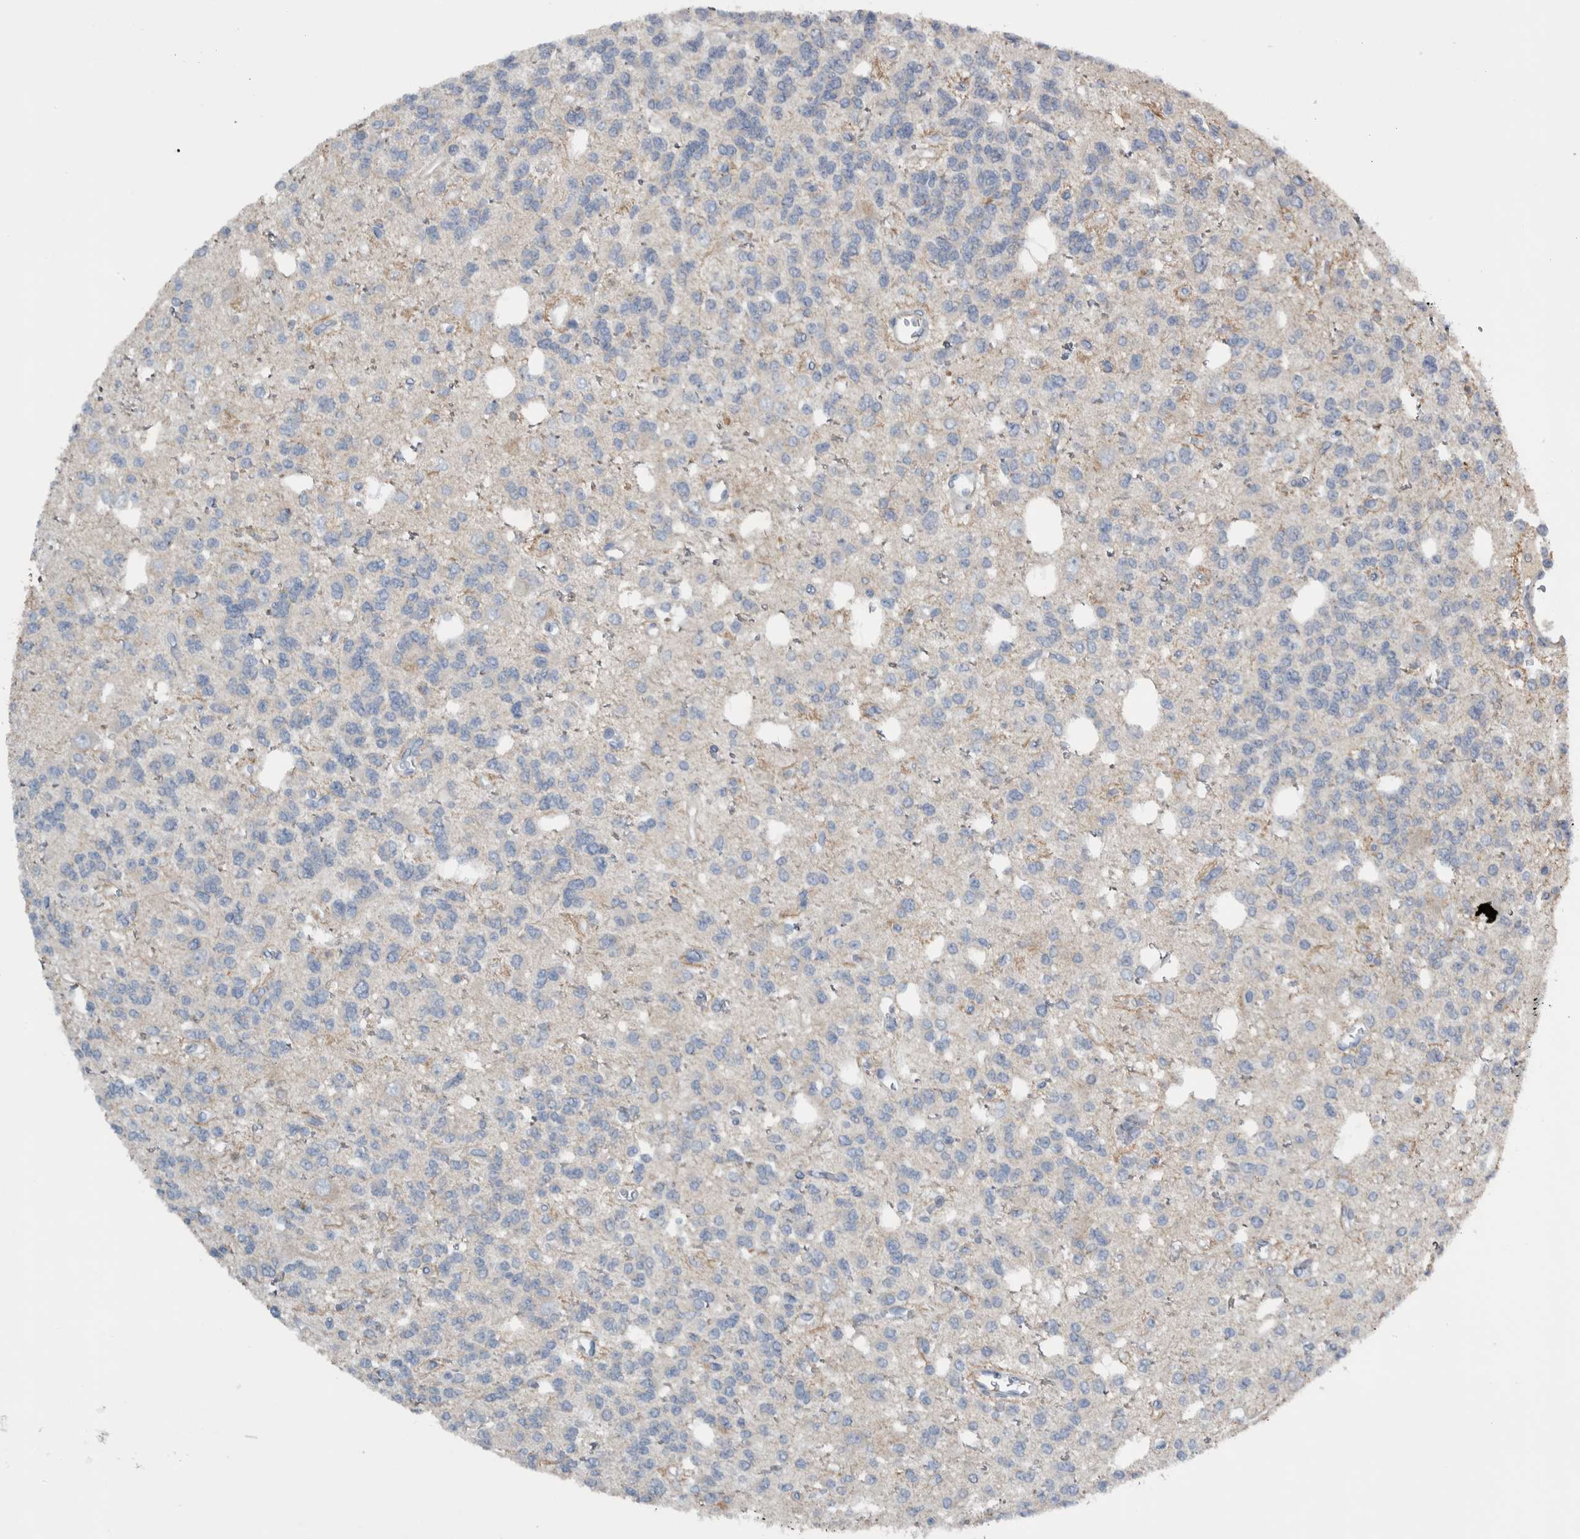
{"staining": {"intensity": "negative", "quantity": "none", "location": "none"}, "tissue": "glioma", "cell_type": "Tumor cells", "image_type": "cancer", "snomed": [{"axis": "morphology", "description": "Glioma, malignant, Low grade"}, {"axis": "topography", "description": "Brain"}], "caption": "Malignant glioma (low-grade) stained for a protein using immunohistochemistry reveals no staining tumor cells.", "gene": "NT5C2", "patient": {"sex": "male", "age": 38}}